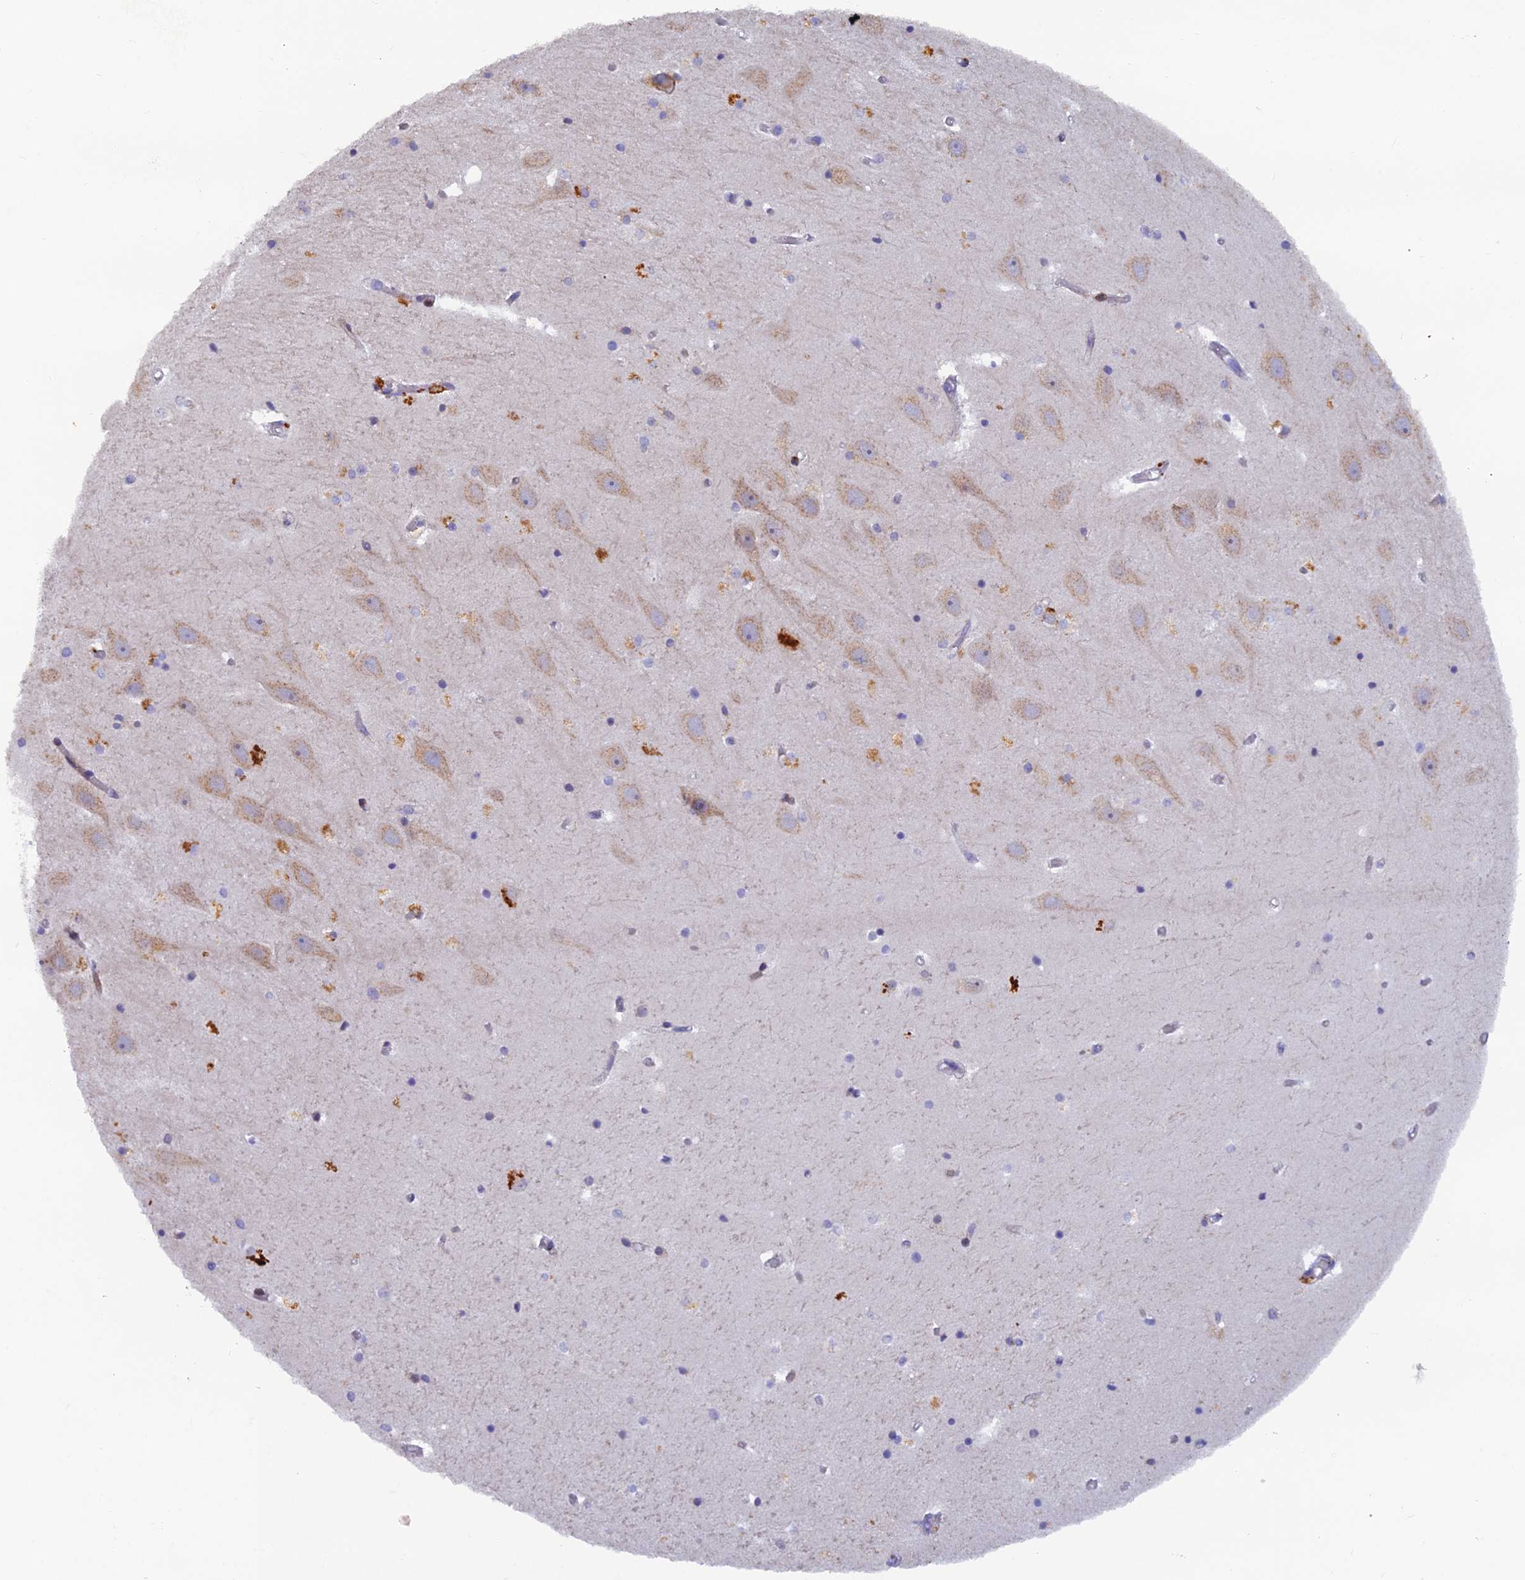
{"staining": {"intensity": "negative", "quantity": "none", "location": "none"}, "tissue": "hippocampus", "cell_type": "Glial cells", "image_type": "normal", "snomed": [{"axis": "morphology", "description": "Normal tissue, NOS"}, {"axis": "topography", "description": "Hippocampus"}], "caption": "An immunohistochemistry micrograph of benign hippocampus is shown. There is no staining in glial cells of hippocampus. The staining was performed using DAB (3,3'-diaminobenzidine) to visualize the protein expression in brown, while the nuclei were stained in blue with hematoxylin (Magnification: 20x).", "gene": "B9D2", "patient": {"sex": "female", "age": 52}}